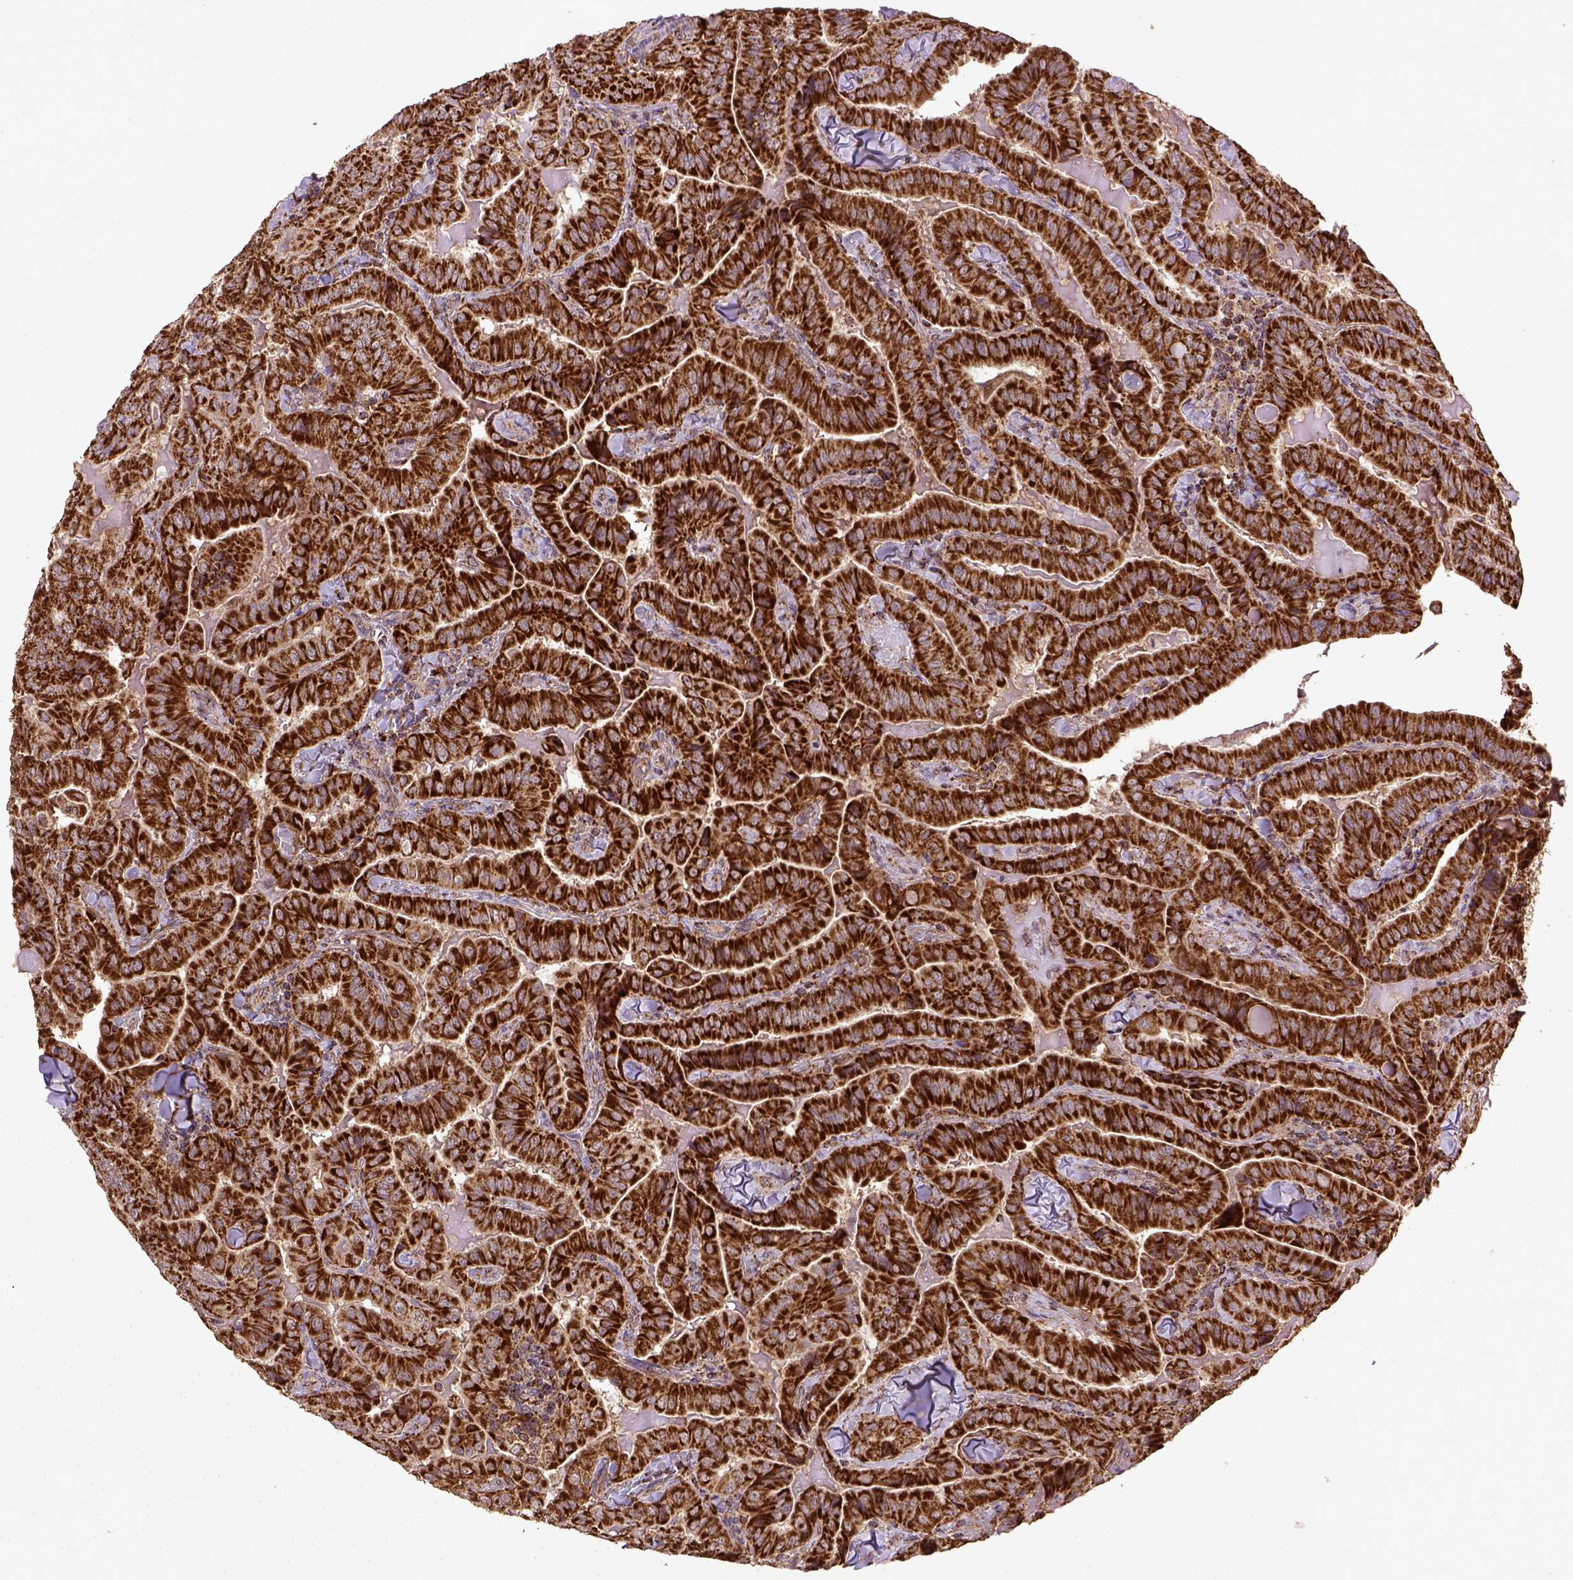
{"staining": {"intensity": "strong", "quantity": ">75%", "location": "cytoplasmic/membranous"}, "tissue": "thyroid cancer", "cell_type": "Tumor cells", "image_type": "cancer", "snomed": [{"axis": "morphology", "description": "Papillary adenocarcinoma, NOS"}, {"axis": "topography", "description": "Thyroid gland"}], "caption": "An immunohistochemistry histopathology image of tumor tissue is shown. Protein staining in brown highlights strong cytoplasmic/membranous positivity in thyroid papillary adenocarcinoma within tumor cells.", "gene": "MT-CO1", "patient": {"sex": "female", "age": 68}}